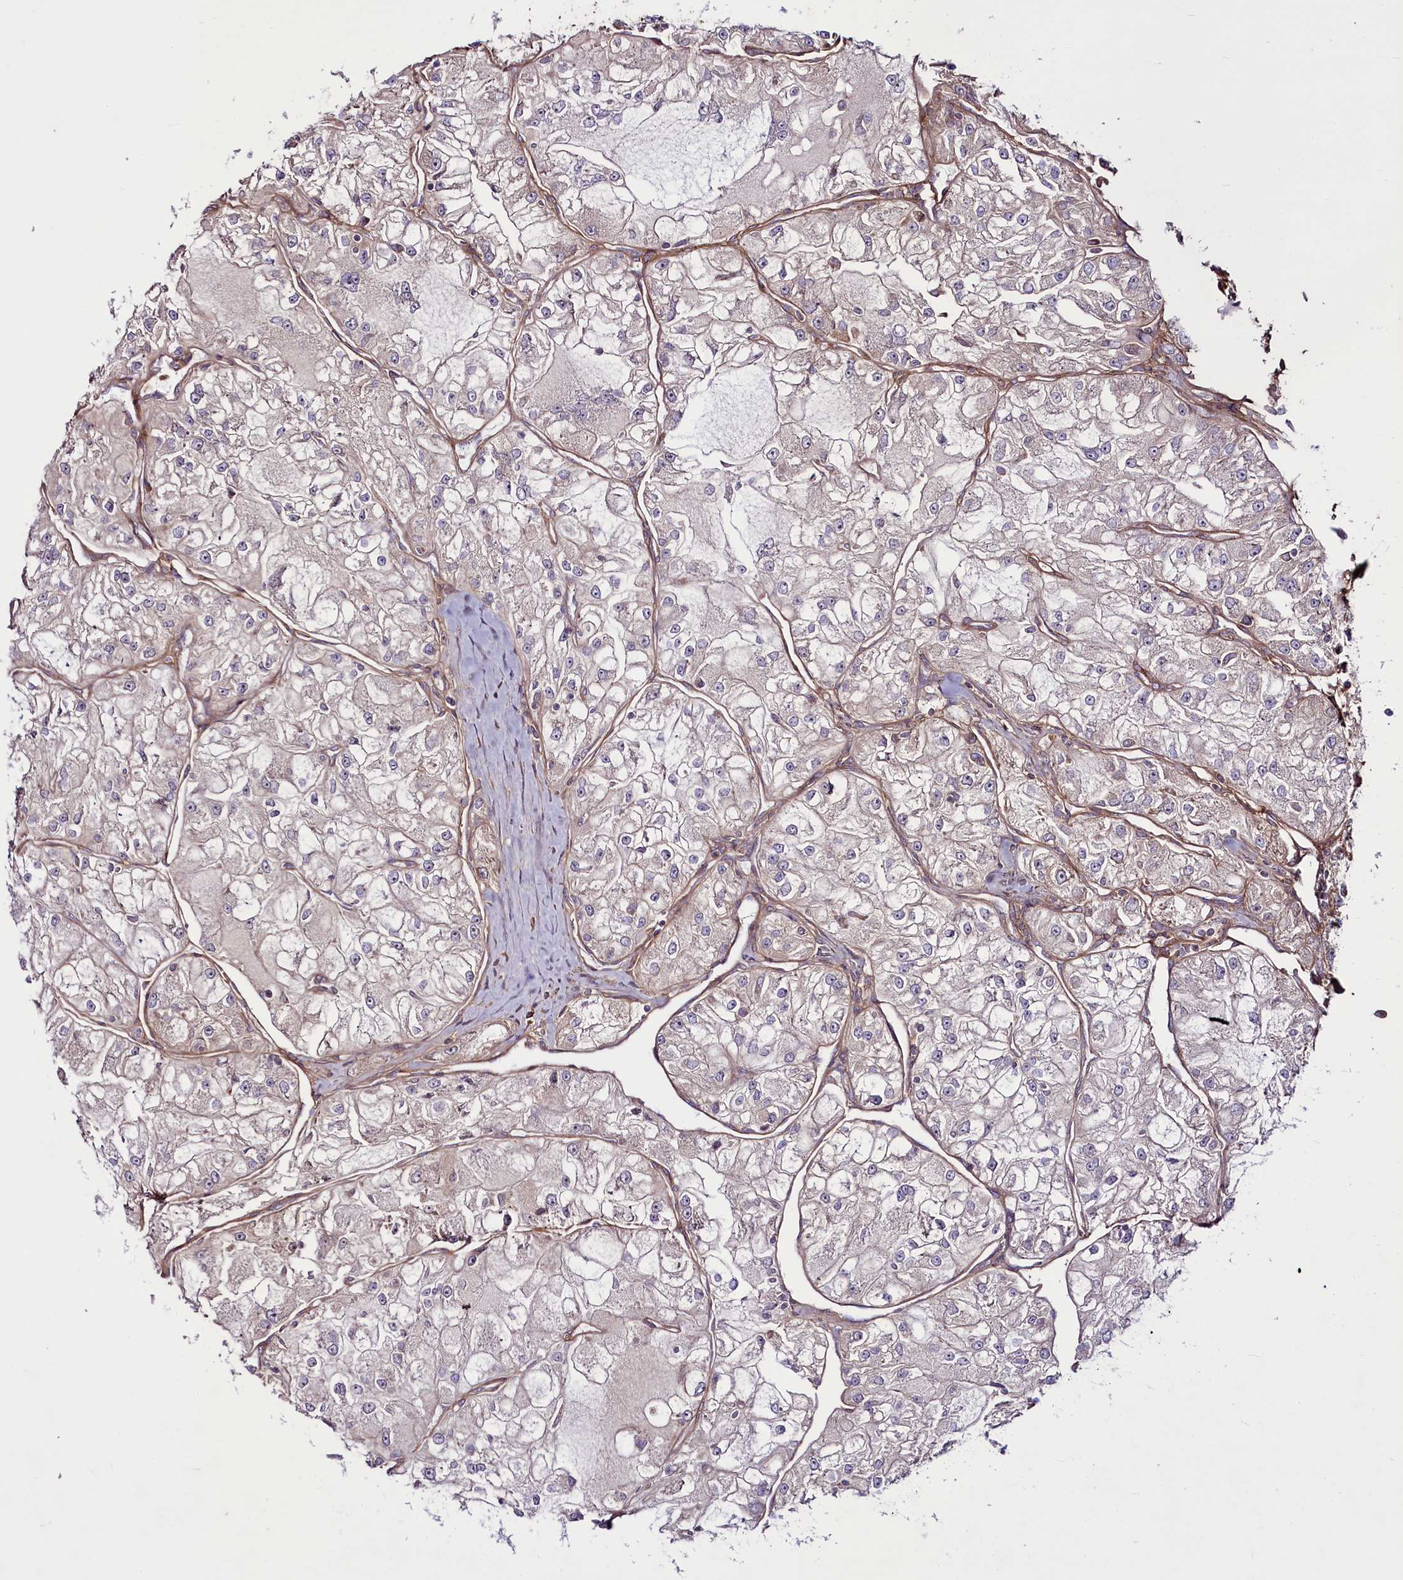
{"staining": {"intensity": "weak", "quantity": "<25%", "location": "cytoplasmic/membranous"}, "tissue": "renal cancer", "cell_type": "Tumor cells", "image_type": "cancer", "snomed": [{"axis": "morphology", "description": "Adenocarcinoma, NOS"}, {"axis": "topography", "description": "Kidney"}], "caption": "IHC histopathology image of renal cancer (adenocarcinoma) stained for a protein (brown), which exhibits no positivity in tumor cells.", "gene": "RSBN1", "patient": {"sex": "female", "age": 72}}